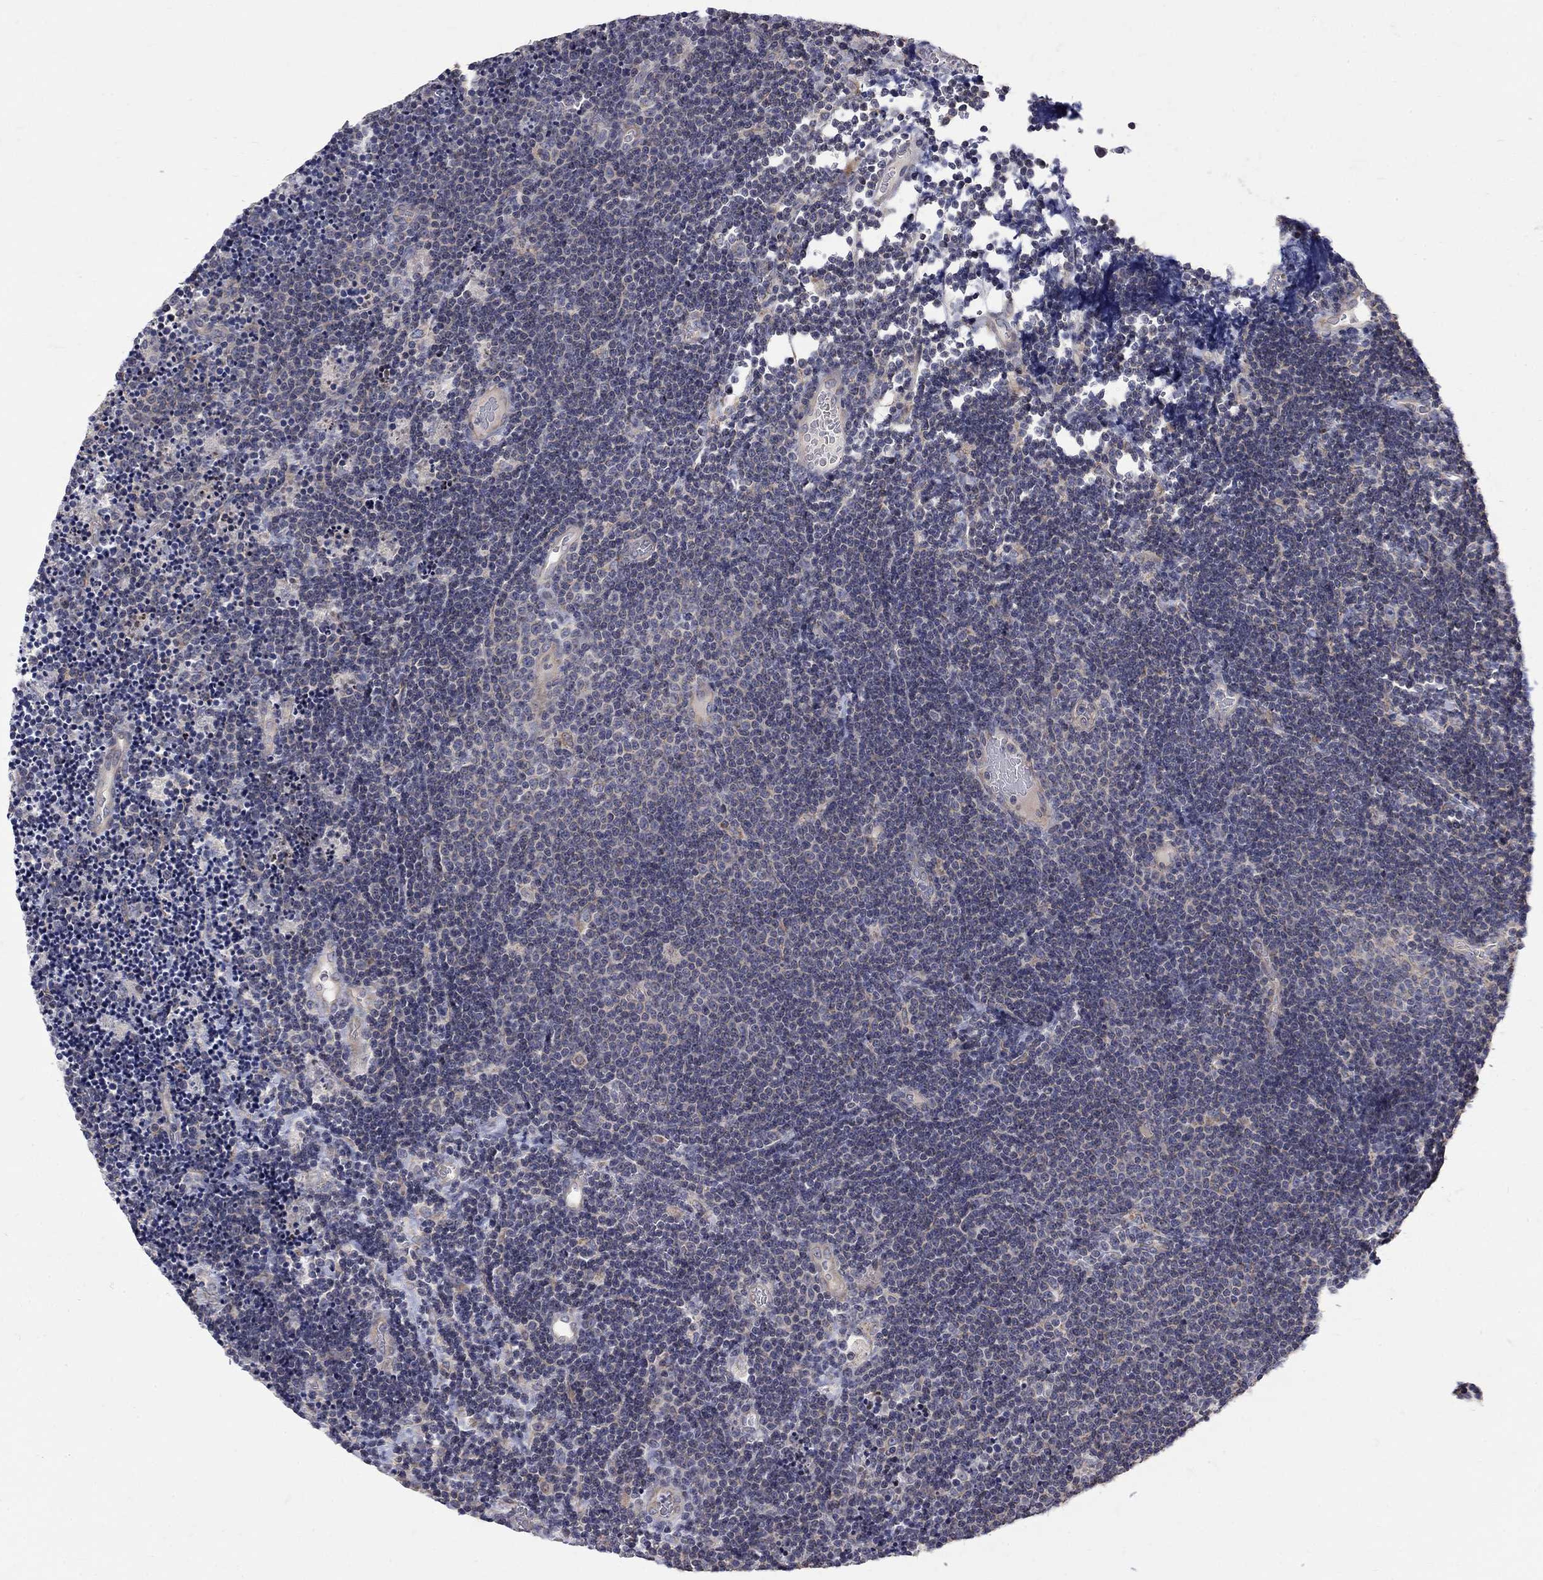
{"staining": {"intensity": "negative", "quantity": "none", "location": "none"}, "tissue": "lymphoma", "cell_type": "Tumor cells", "image_type": "cancer", "snomed": [{"axis": "morphology", "description": "Malignant lymphoma, non-Hodgkin's type, Low grade"}, {"axis": "topography", "description": "Brain"}], "caption": "A histopathology image of human low-grade malignant lymphoma, non-Hodgkin's type is negative for staining in tumor cells.", "gene": "SH2B1", "patient": {"sex": "female", "age": 66}}